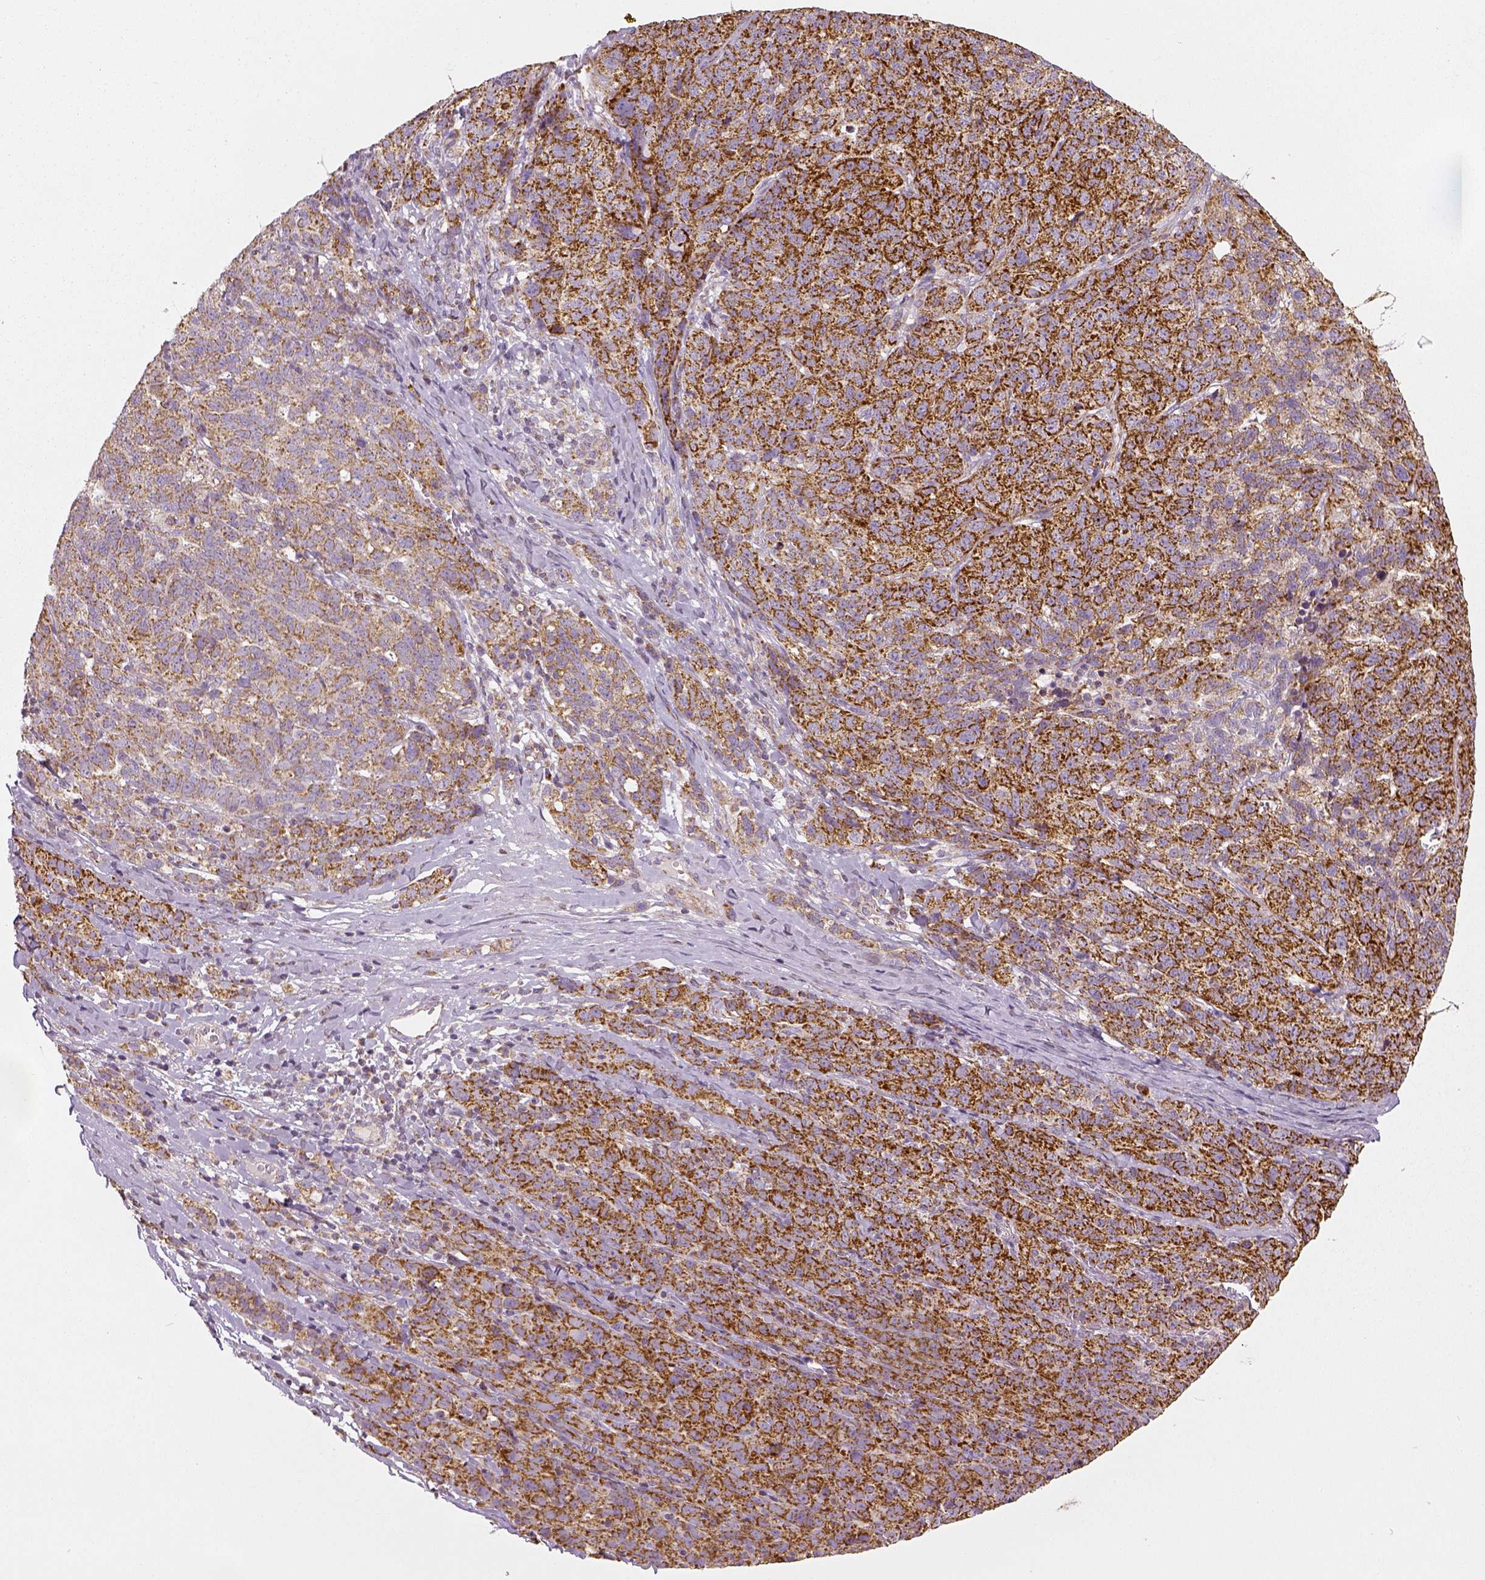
{"staining": {"intensity": "strong", "quantity": ">75%", "location": "cytoplasmic/membranous"}, "tissue": "ovarian cancer", "cell_type": "Tumor cells", "image_type": "cancer", "snomed": [{"axis": "morphology", "description": "Cystadenocarcinoma, serous, NOS"}, {"axis": "topography", "description": "Ovary"}], "caption": "Ovarian cancer (serous cystadenocarcinoma) stained with a protein marker reveals strong staining in tumor cells.", "gene": "PGAM5", "patient": {"sex": "female", "age": 71}}